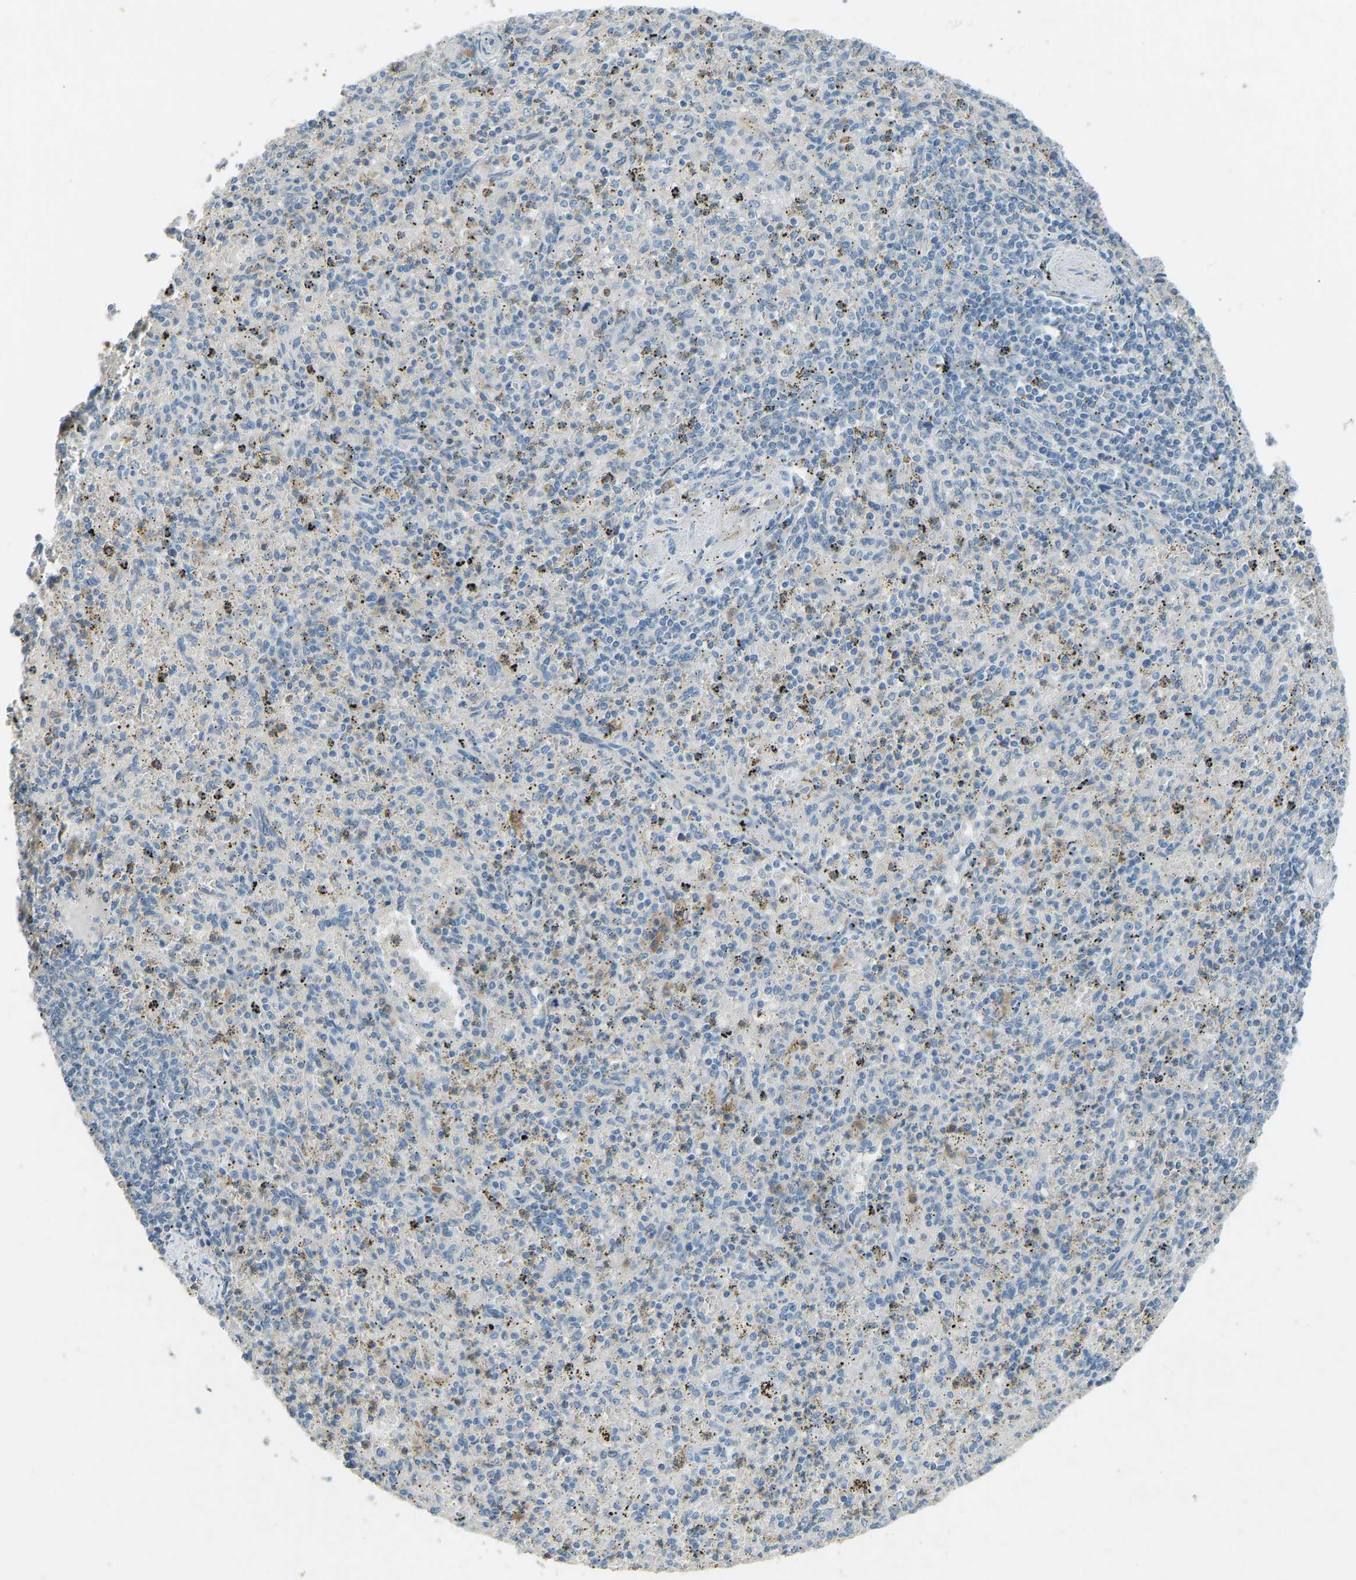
{"staining": {"intensity": "weak", "quantity": "<25%", "location": "cytoplasmic/membranous"}, "tissue": "spleen", "cell_type": "Cells in red pulp", "image_type": "normal", "snomed": [{"axis": "morphology", "description": "Normal tissue, NOS"}, {"axis": "topography", "description": "Spleen"}], "caption": "Immunohistochemical staining of unremarkable spleen displays no significant expression in cells in red pulp.", "gene": "FBLN2", "patient": {"sex": "male", "age": 72}}